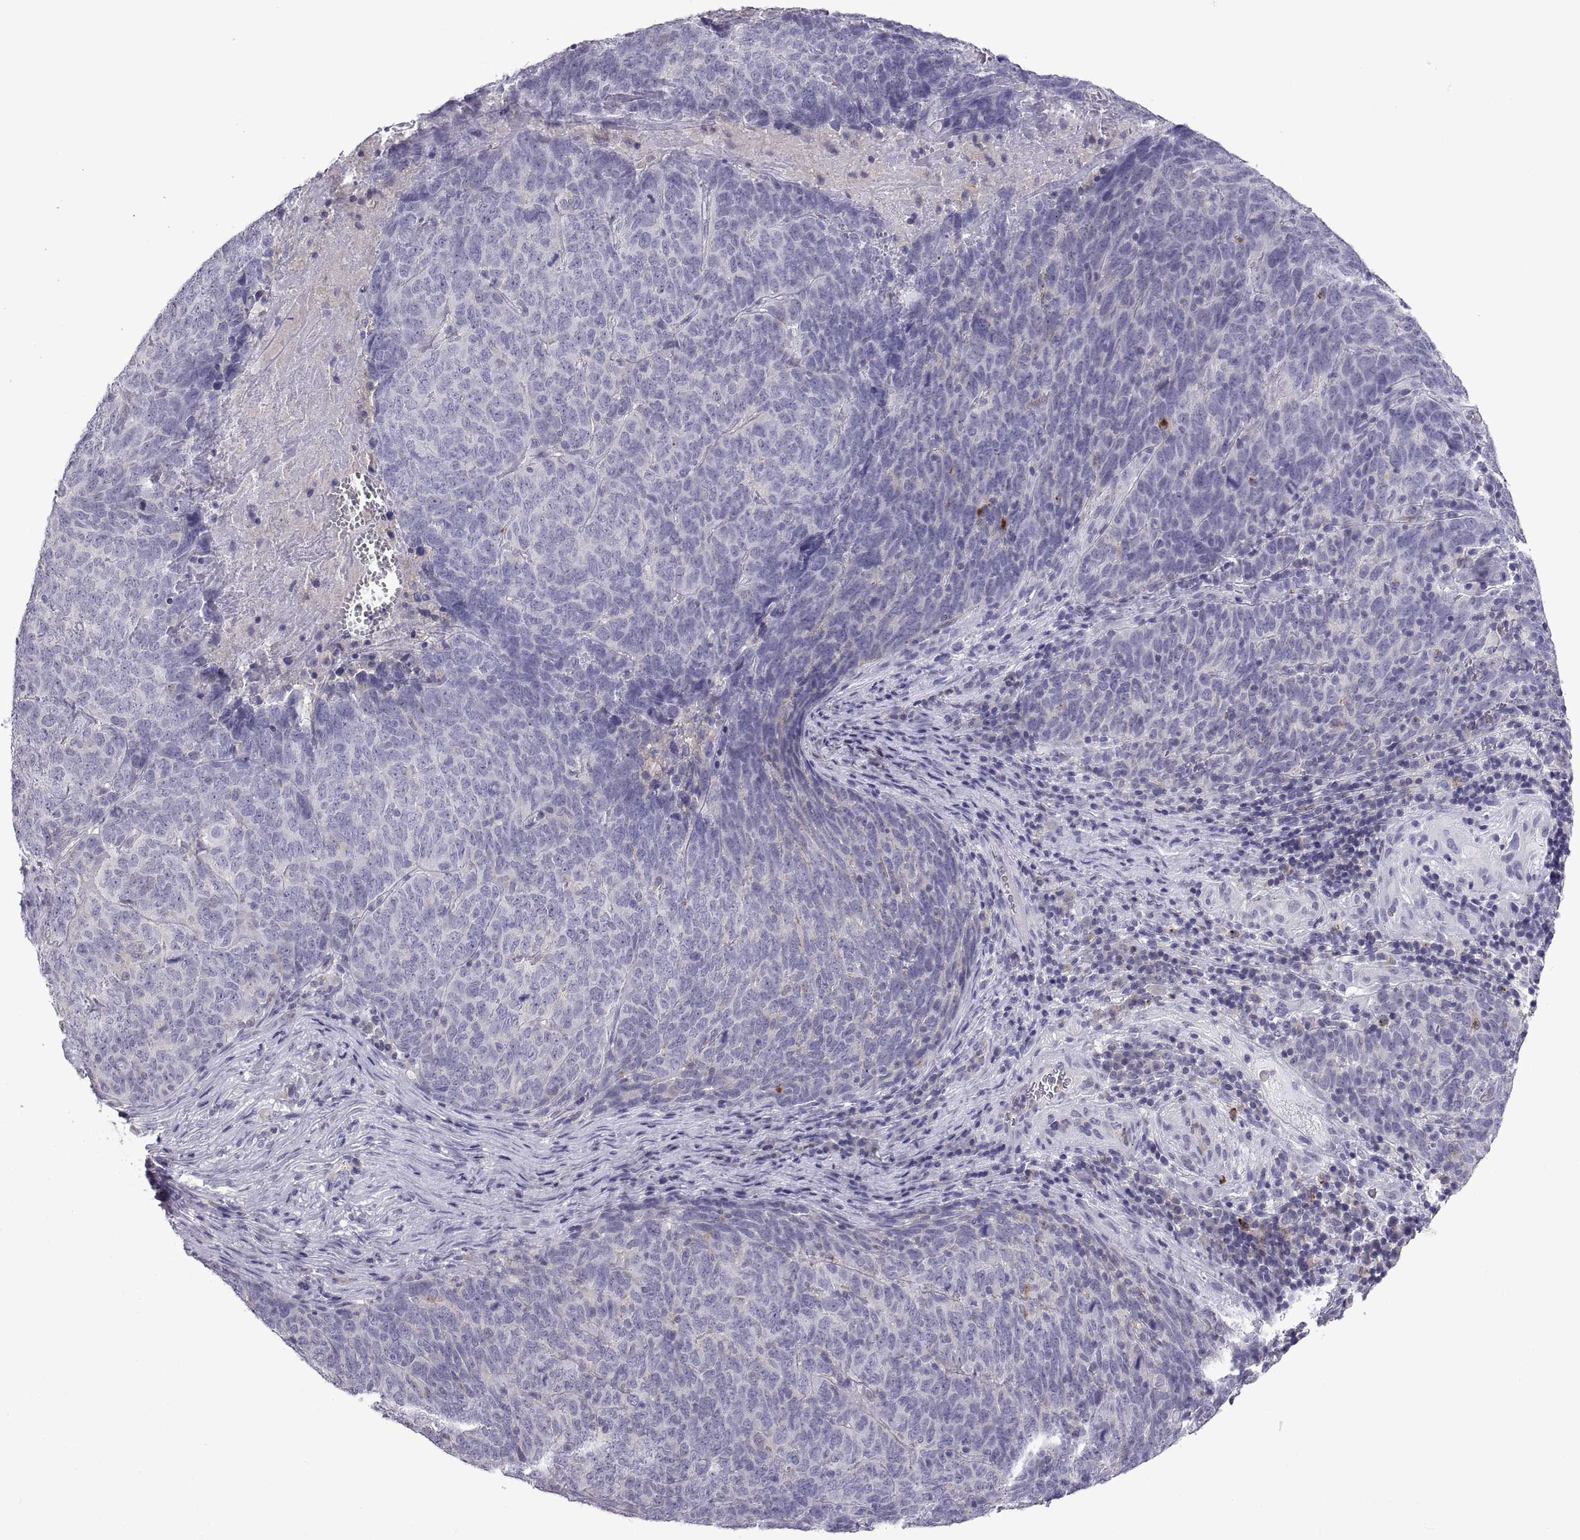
{"staining": {"intensity": "negative", "quantity": "none", "location": "none"}, "tissue": "skin cancer", "cell_type": "Tumor cells", "image_type": "cancer", "snomed": [{"axis": "morphology", "description": "Squamous cell carcinoma, NOS"}, {"axis": "topography", "description": "Skin"}, {"axis": "topography", "description": "Anal"}], "caption": "Skin cancer was stained to show a protein in brown. There is no significant expression in tumor cells.", "gene": "RGS19", "patient": {"sex": "female", "age": 51}}